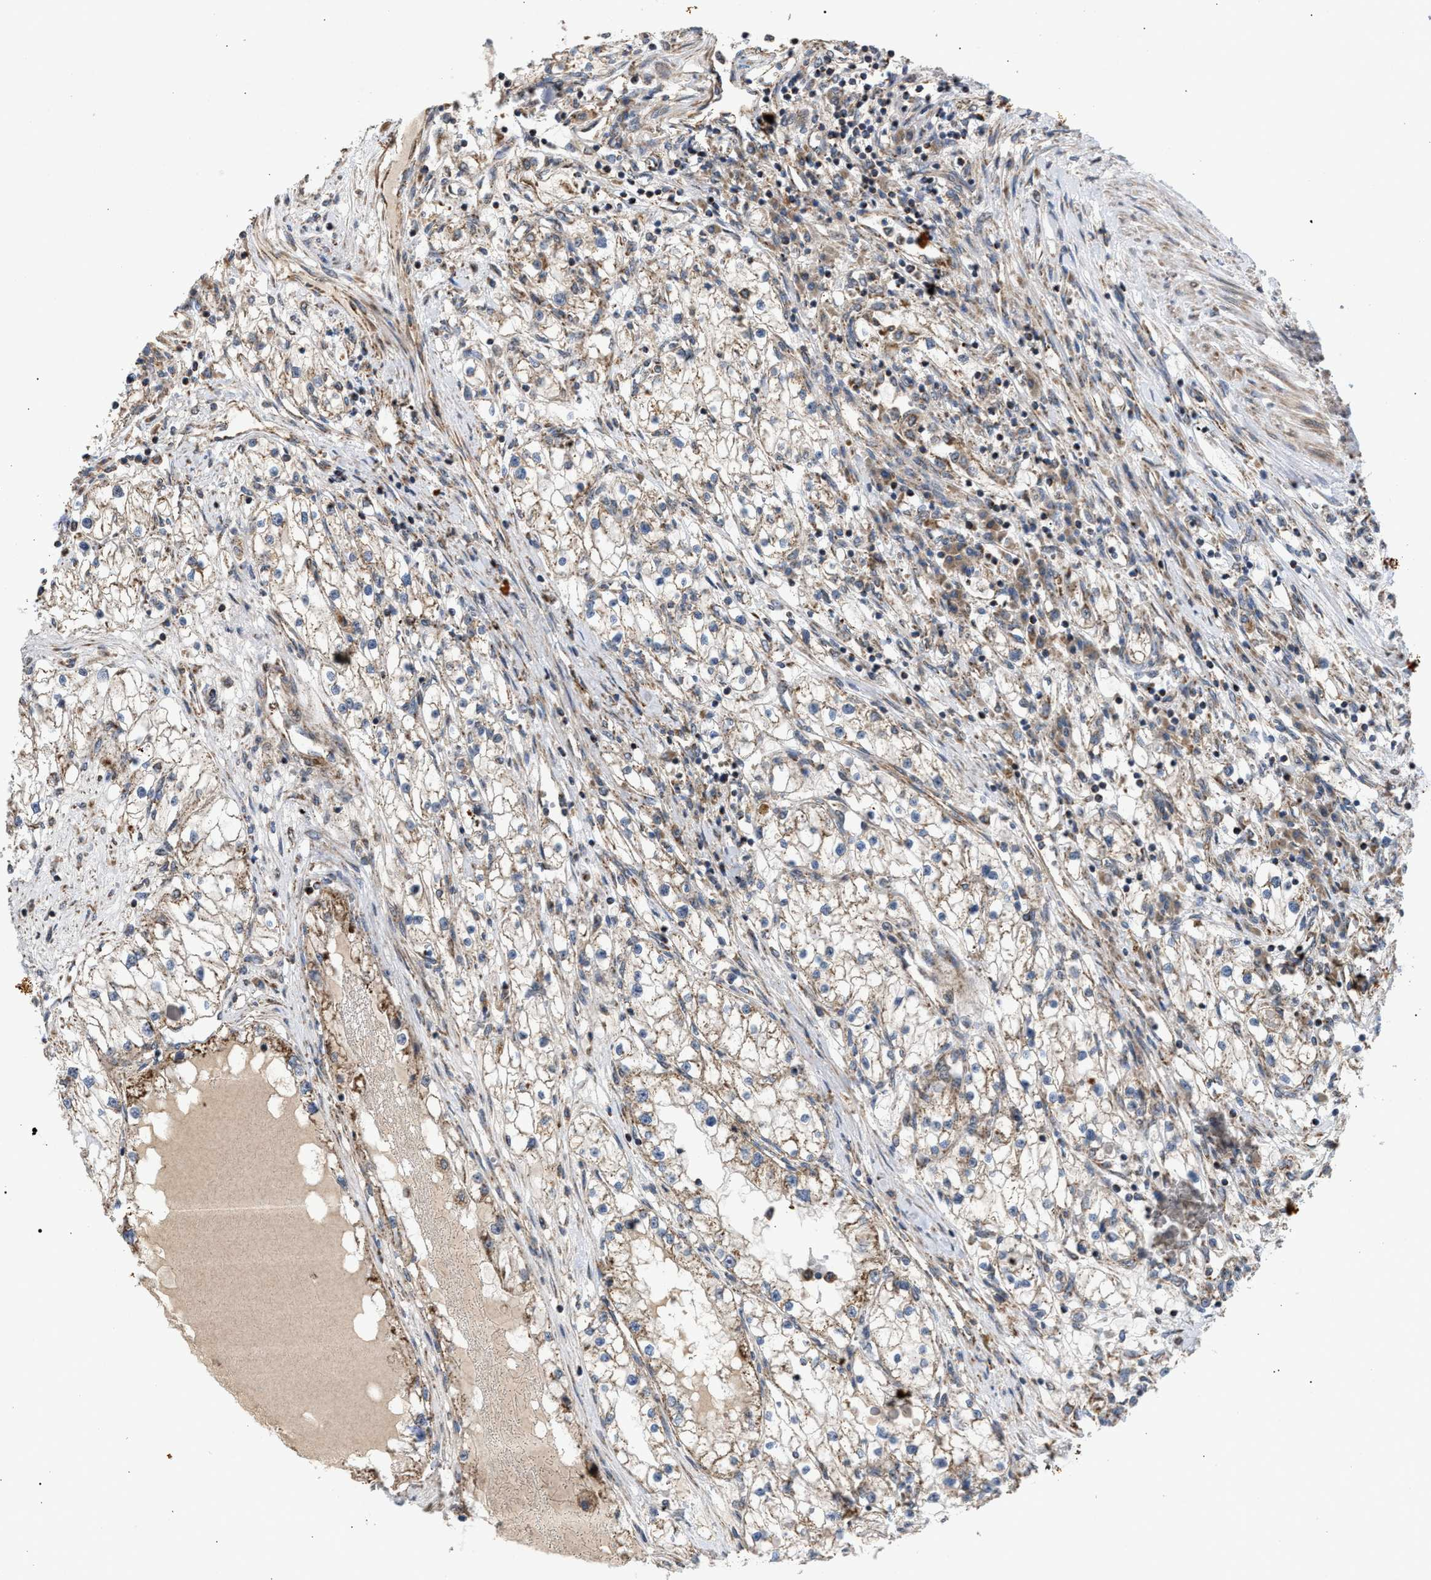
{"staining": {"intensity": "weak", "quantity": "<25%", "location": "cytoplasmic/membranous"}, "tissue": "renal cancer", "cell_type": "Tumor cells", "image_type": "cancer", "snomed": [{"axis": "morphology", "description": "Adenocarcinoma, NOS"}, {"axis": "topography", "description": "Kidney"}], "caption": "Immunohistochemistry histopathology image of neoplastic tissue: human renal cancer (adenocarcinoma) stained with DAB (3,3'-diaminobenzidine) shows no significant protein expression in tumor cells.", "gene": "TACO1", "patient": {"sex": "male", "age": 68}}